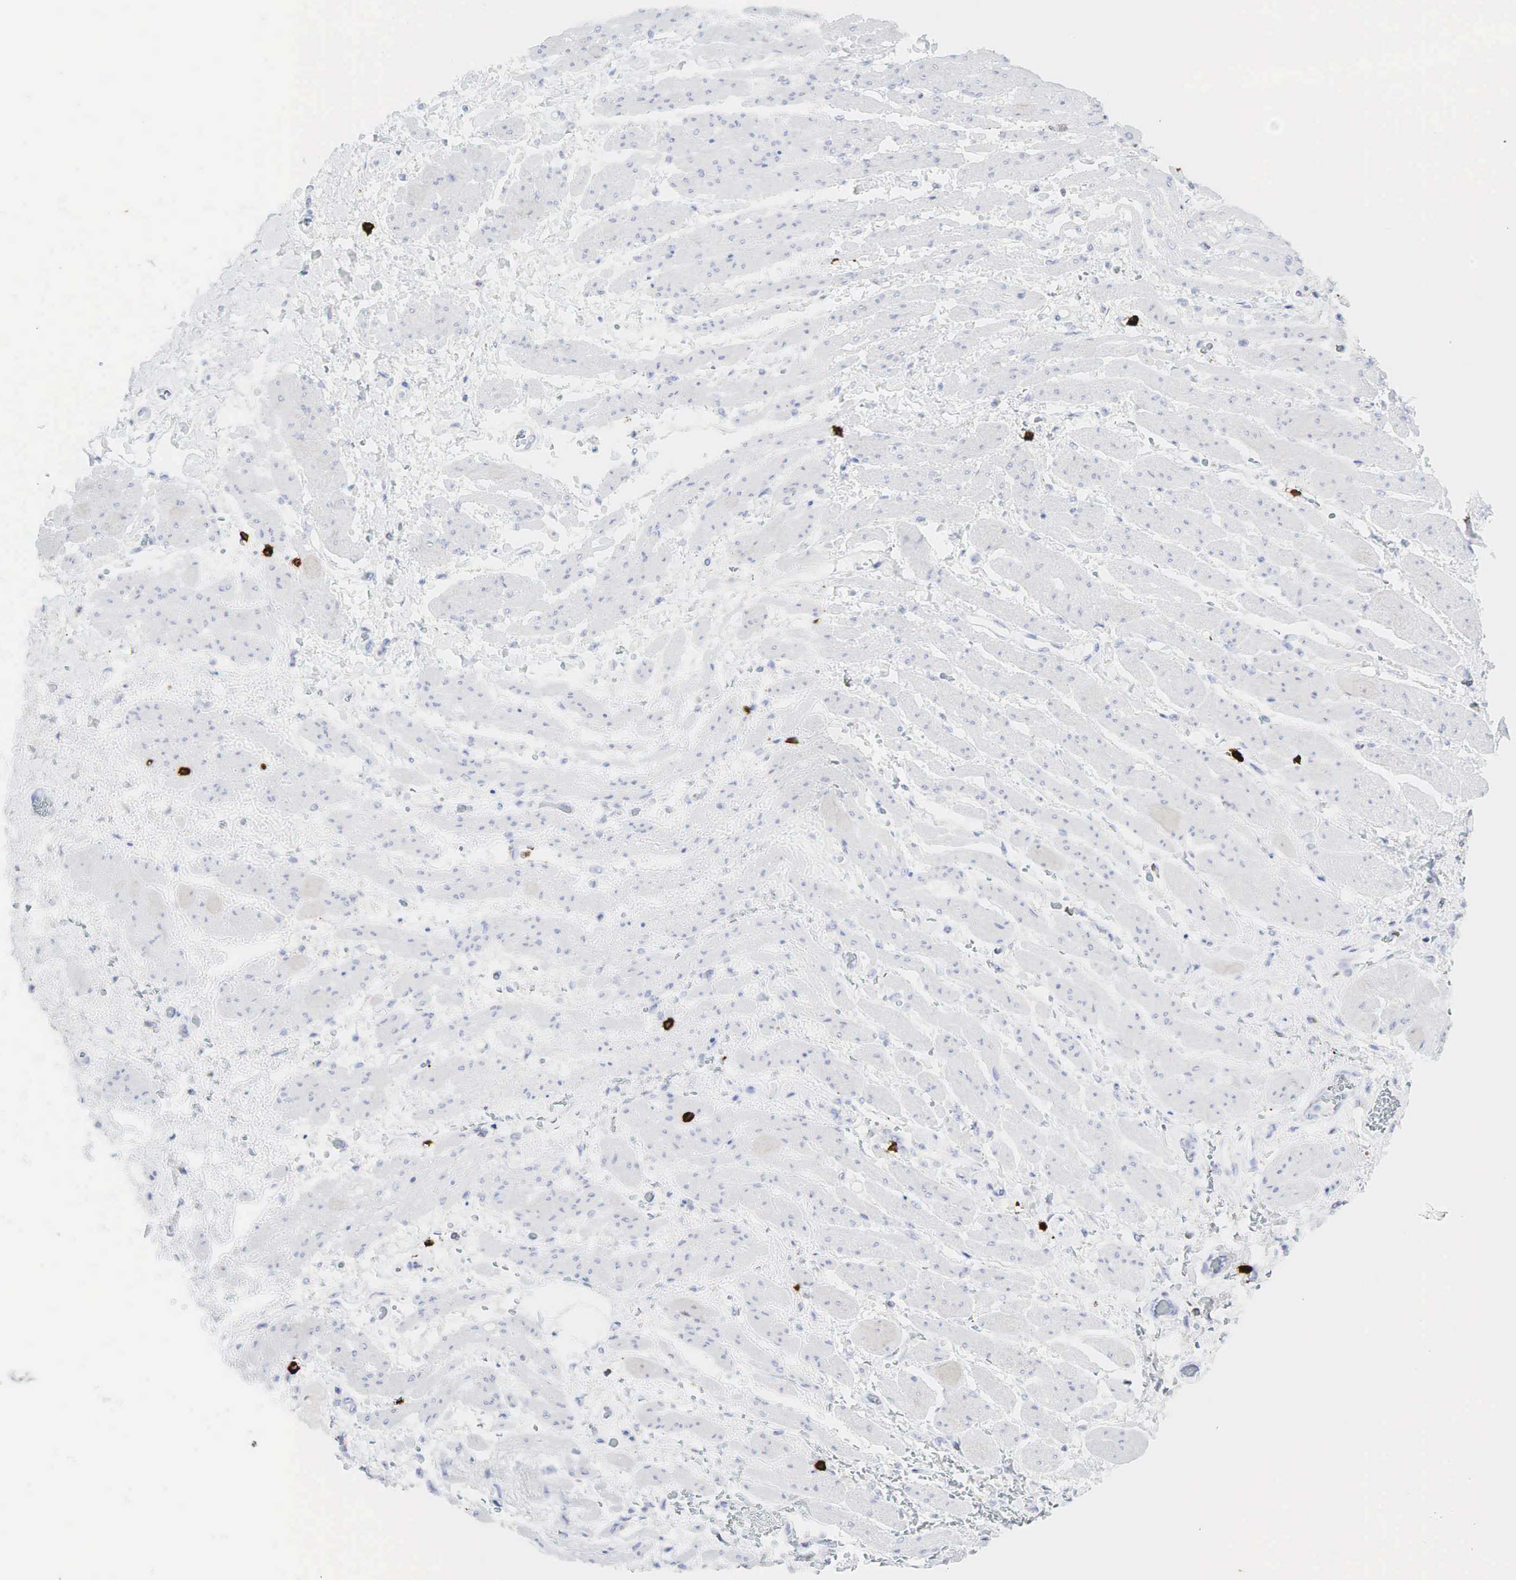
{"staining": {"intensity": "negative", "quantity": "none", "location": "none"}, "tissue": "stomach cancer", "cell_type": "Tumor cells", "image_type": "cancer", "snomed": [{"axis": "morphology", "description": "Adenocarcinoma, NOS"}, {"axis": "topography", "description": "Pancreas"}, {"axis": "topography", "description": "Stomach, upper"}], "caption": "Adenocarcinoma (stomach) was stained to show a protein in brown. There is no significant staining in tumor cells.", "gene": "CD8A", "patient": {"sex": "male", "age": 77}}